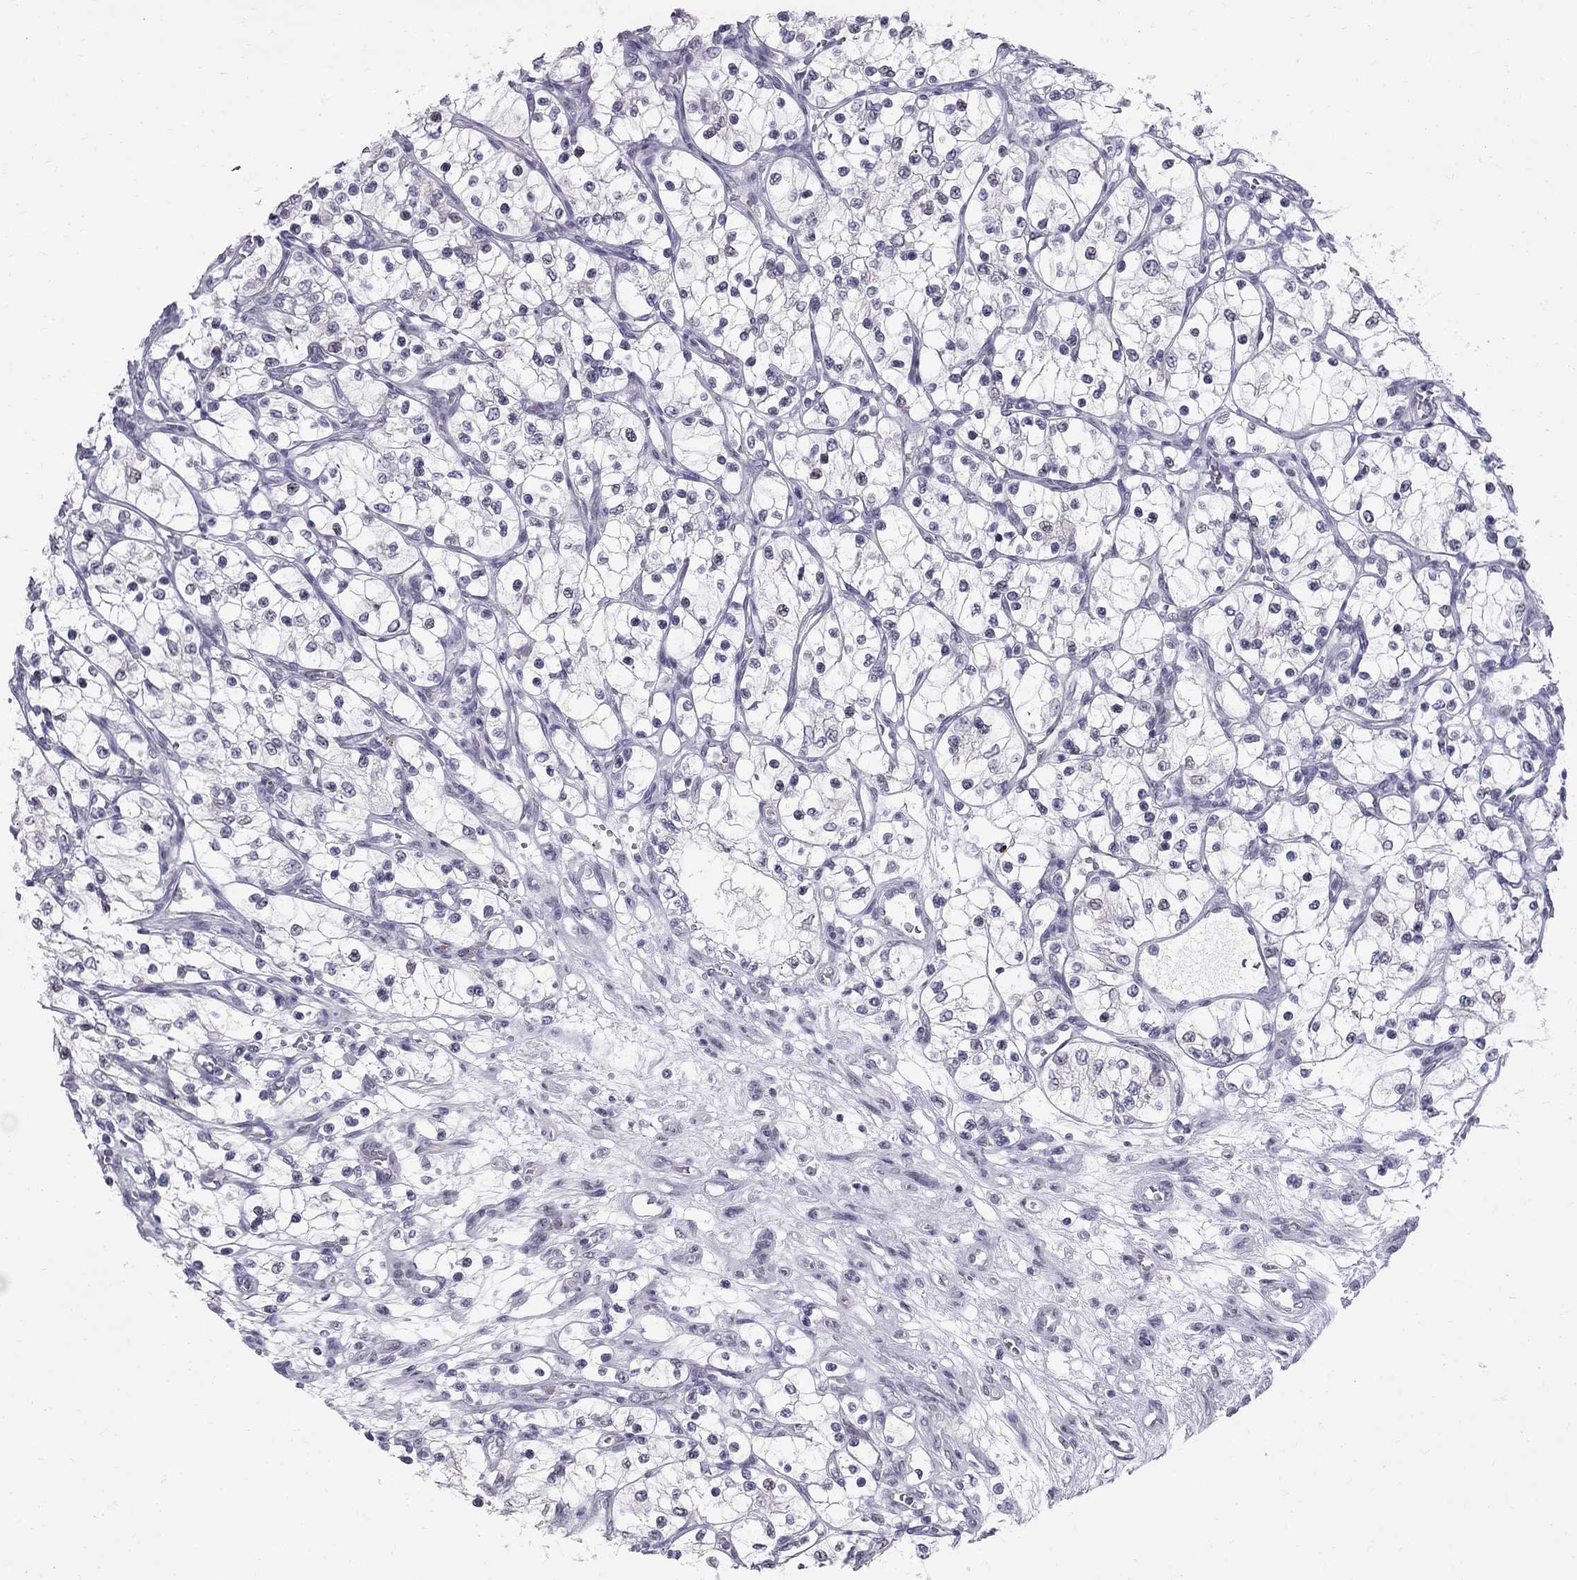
{"staining": {"intensity": "negative", "quantity": "none", "location": "none"}, "tissue": "renal cancer", "cell_type": "Tumor cells", "image_type": "cancer", "snomed": [{"axis": "morphology", "description": "Adenocarcinoma, NOS"}, {"axis": "topography", "description": "Kidney"}], "caption": "Tumor cells show no significant expression in renal adenocarcinoma.", "gene": "MUC15", "patient": {"sex": "female", "age": 69}}